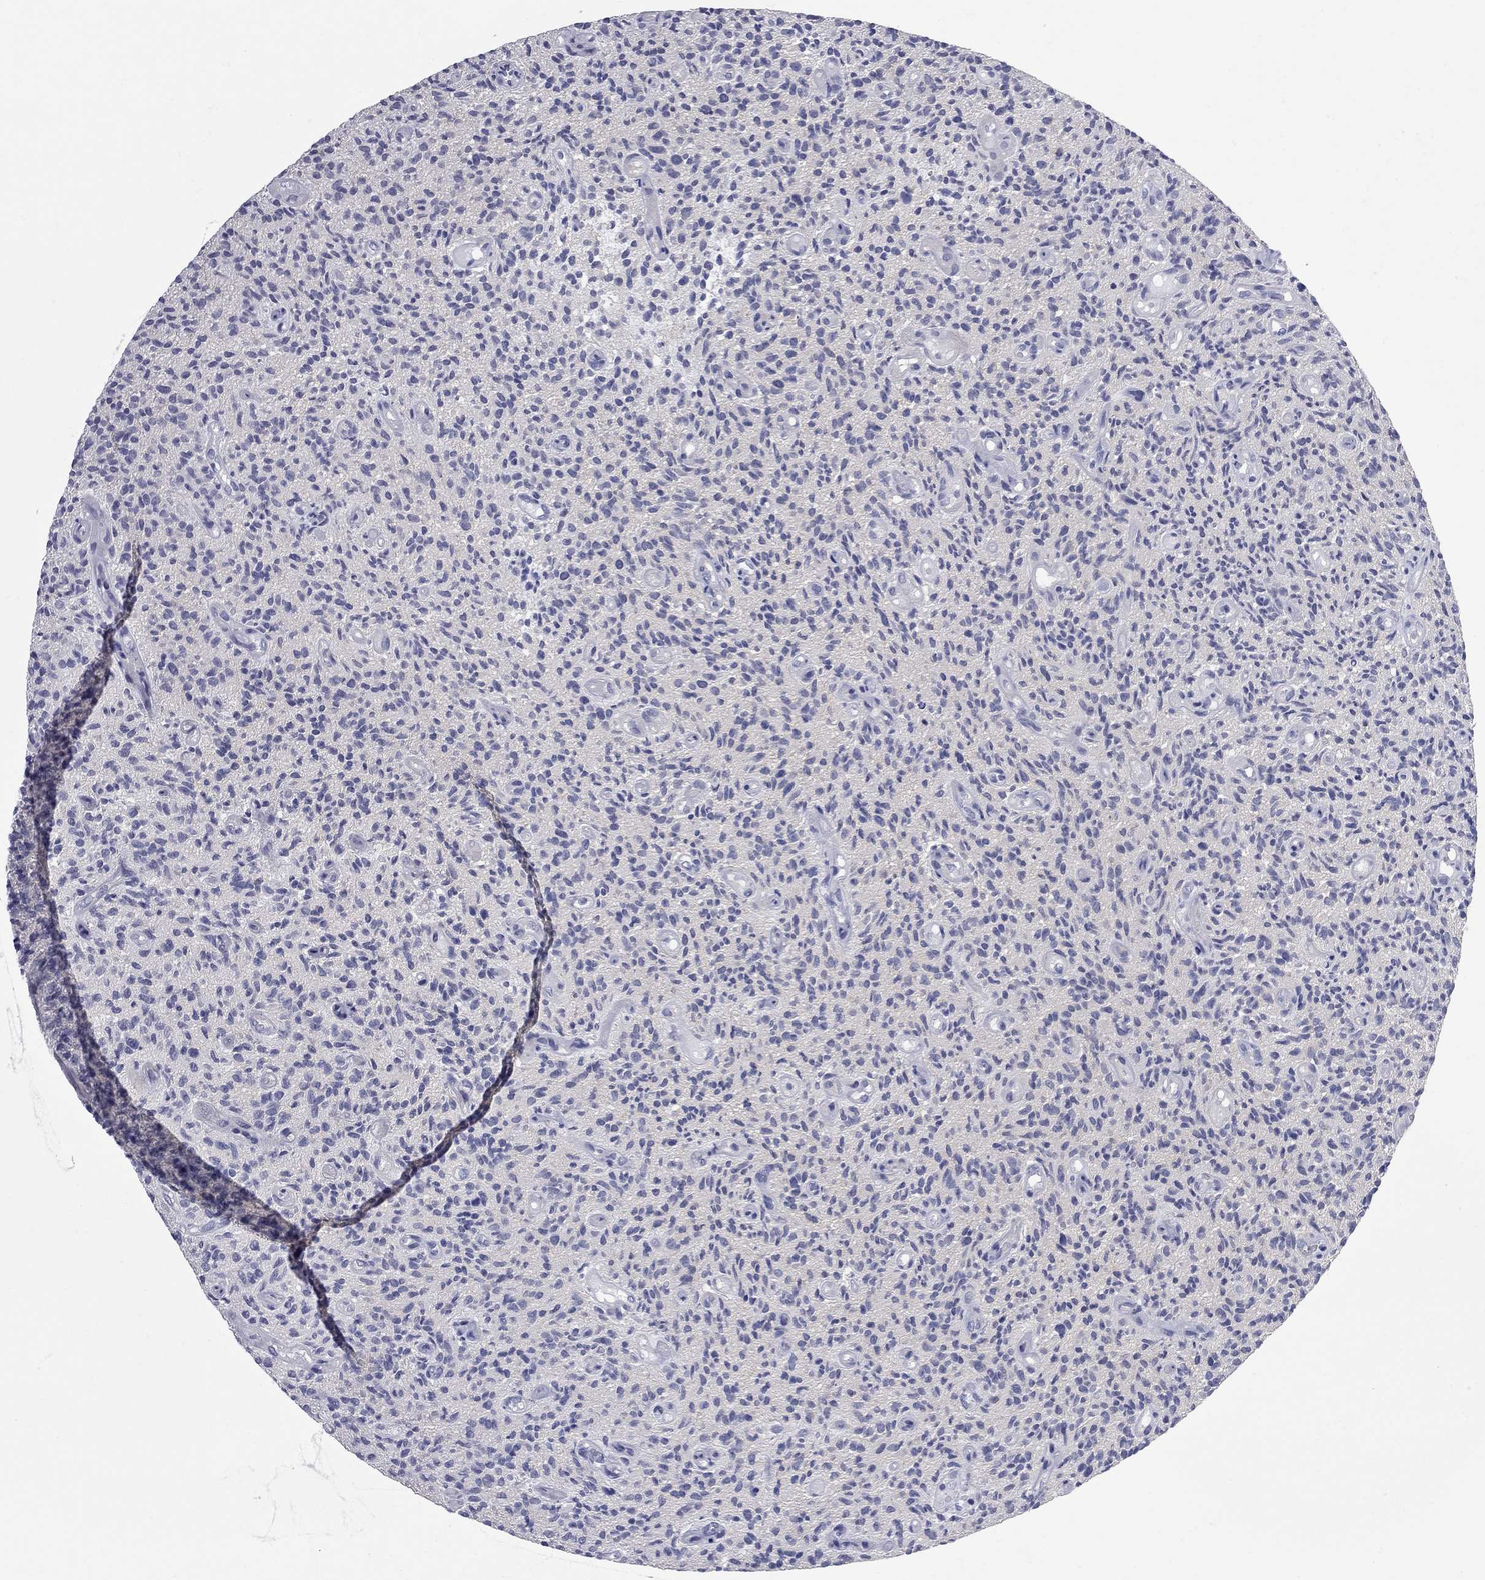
{"staining": {"intensity": "negative", "quantity": "none", "location": "none"}, "tissue": "glioma", "cell_type": "Tumor cells", "image_type": "cancer", "snomed": [{"axis": "morphology", "description": "Glioma, malignant, High grade"}, {"axis": "topography", "description": "Brain"}], "caption": "IHC of human malignant glioma (high-grade) exhibits no staining in tumor cells. (Brightfield microscopy of DAB IHC at high magnification).", "gene": "GALNT8", "patient": {"sex": "male", "age": 64}}